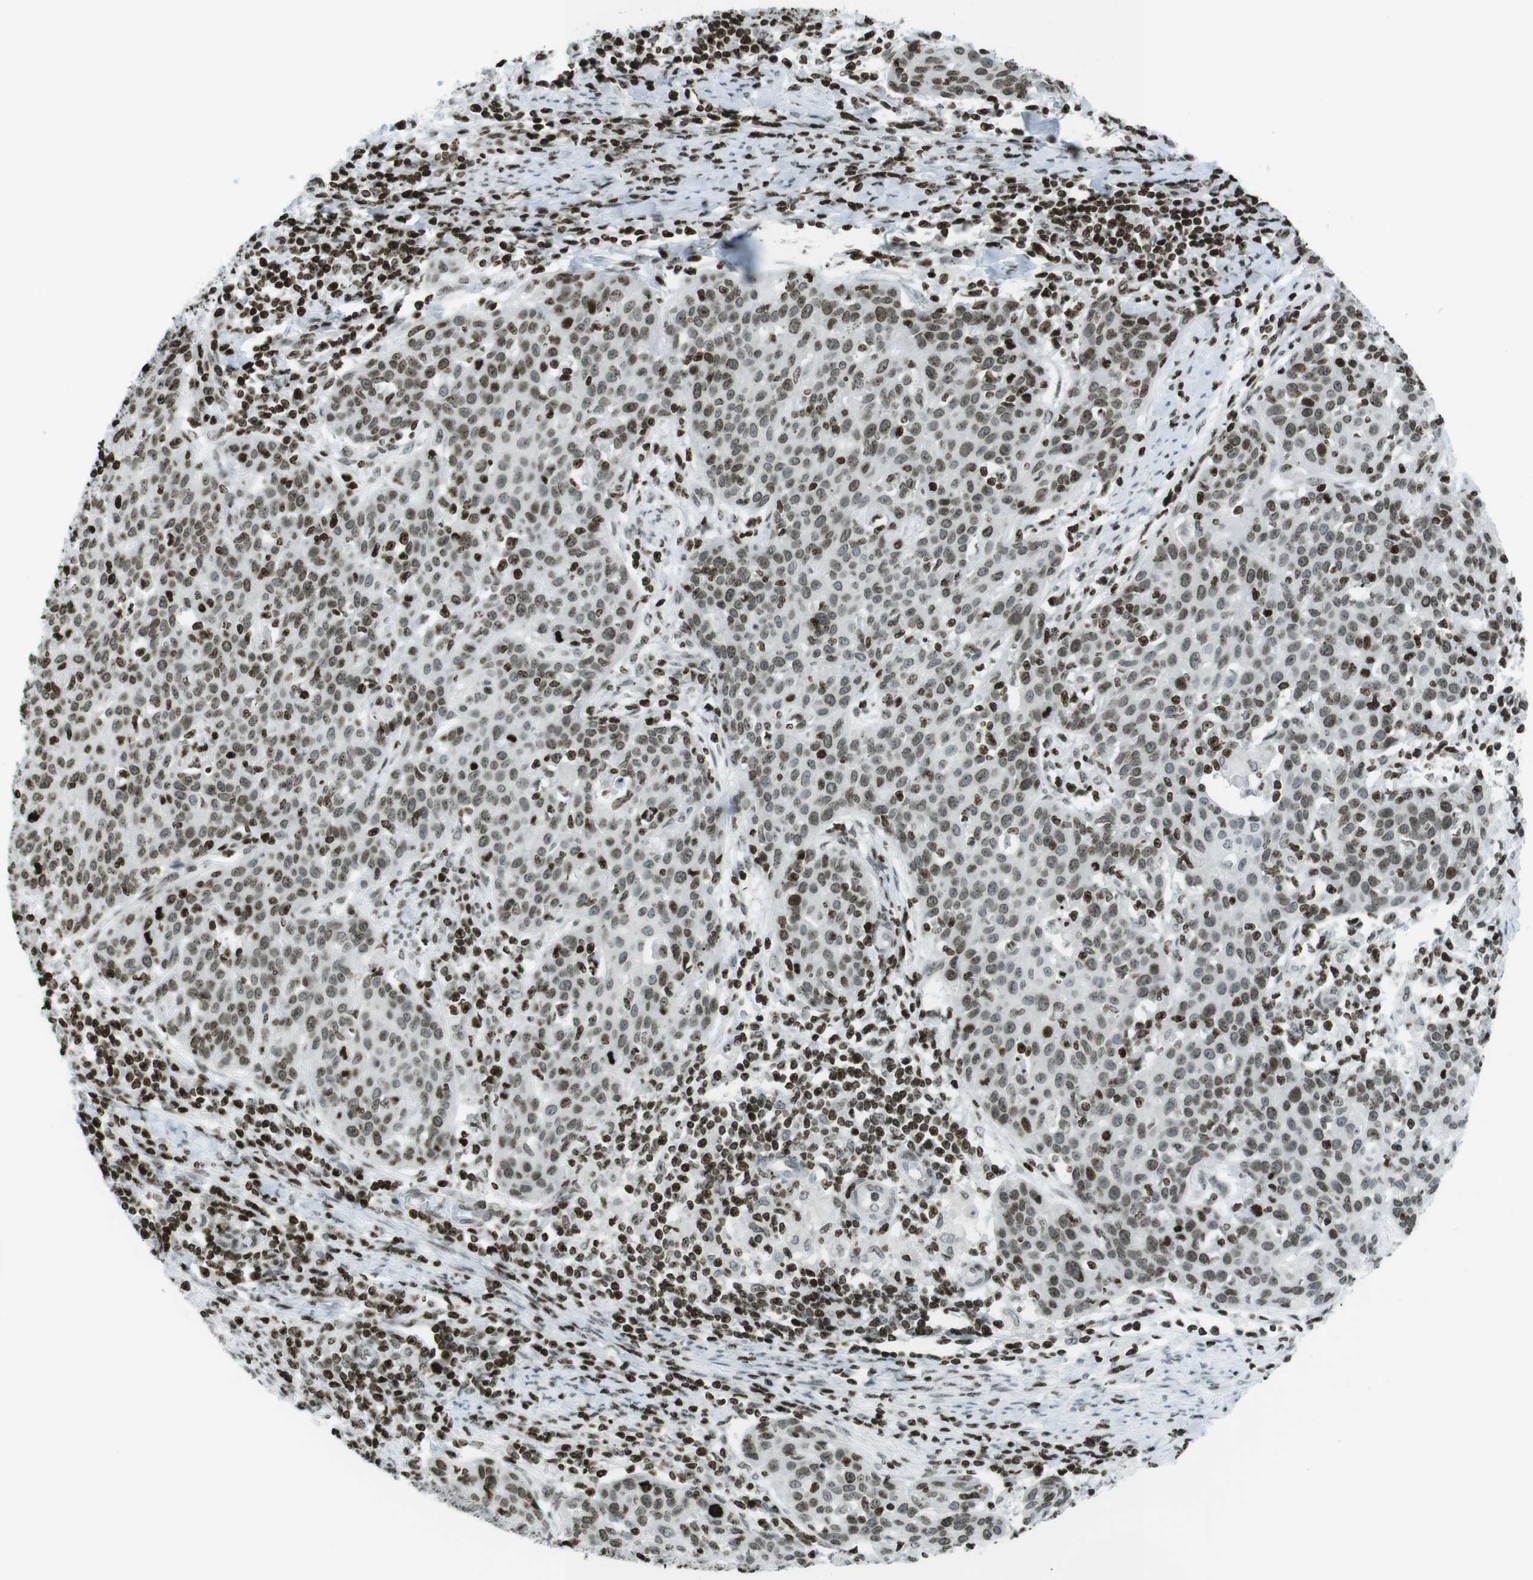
{"staining": {"intensity": "moderate", "quantity": ">75%", "location": "nuclear"}, "tissue": "cervical cancer", "cell_type": "Tumor cells", "image_type": "cancer", "snomed": [{"axis": "morphology", "description": "Squamous cell carcinoma, NOS"}, {"axis": "topography", "description": "Cervix"}], "caption": "A brown stain shows moderate nuclear staining of a protein in human cervical cancer (squamous cell carcinoma) tumor cells.", "gene": "H2AC8", "patient": {"sex": "female", "age": 38}}